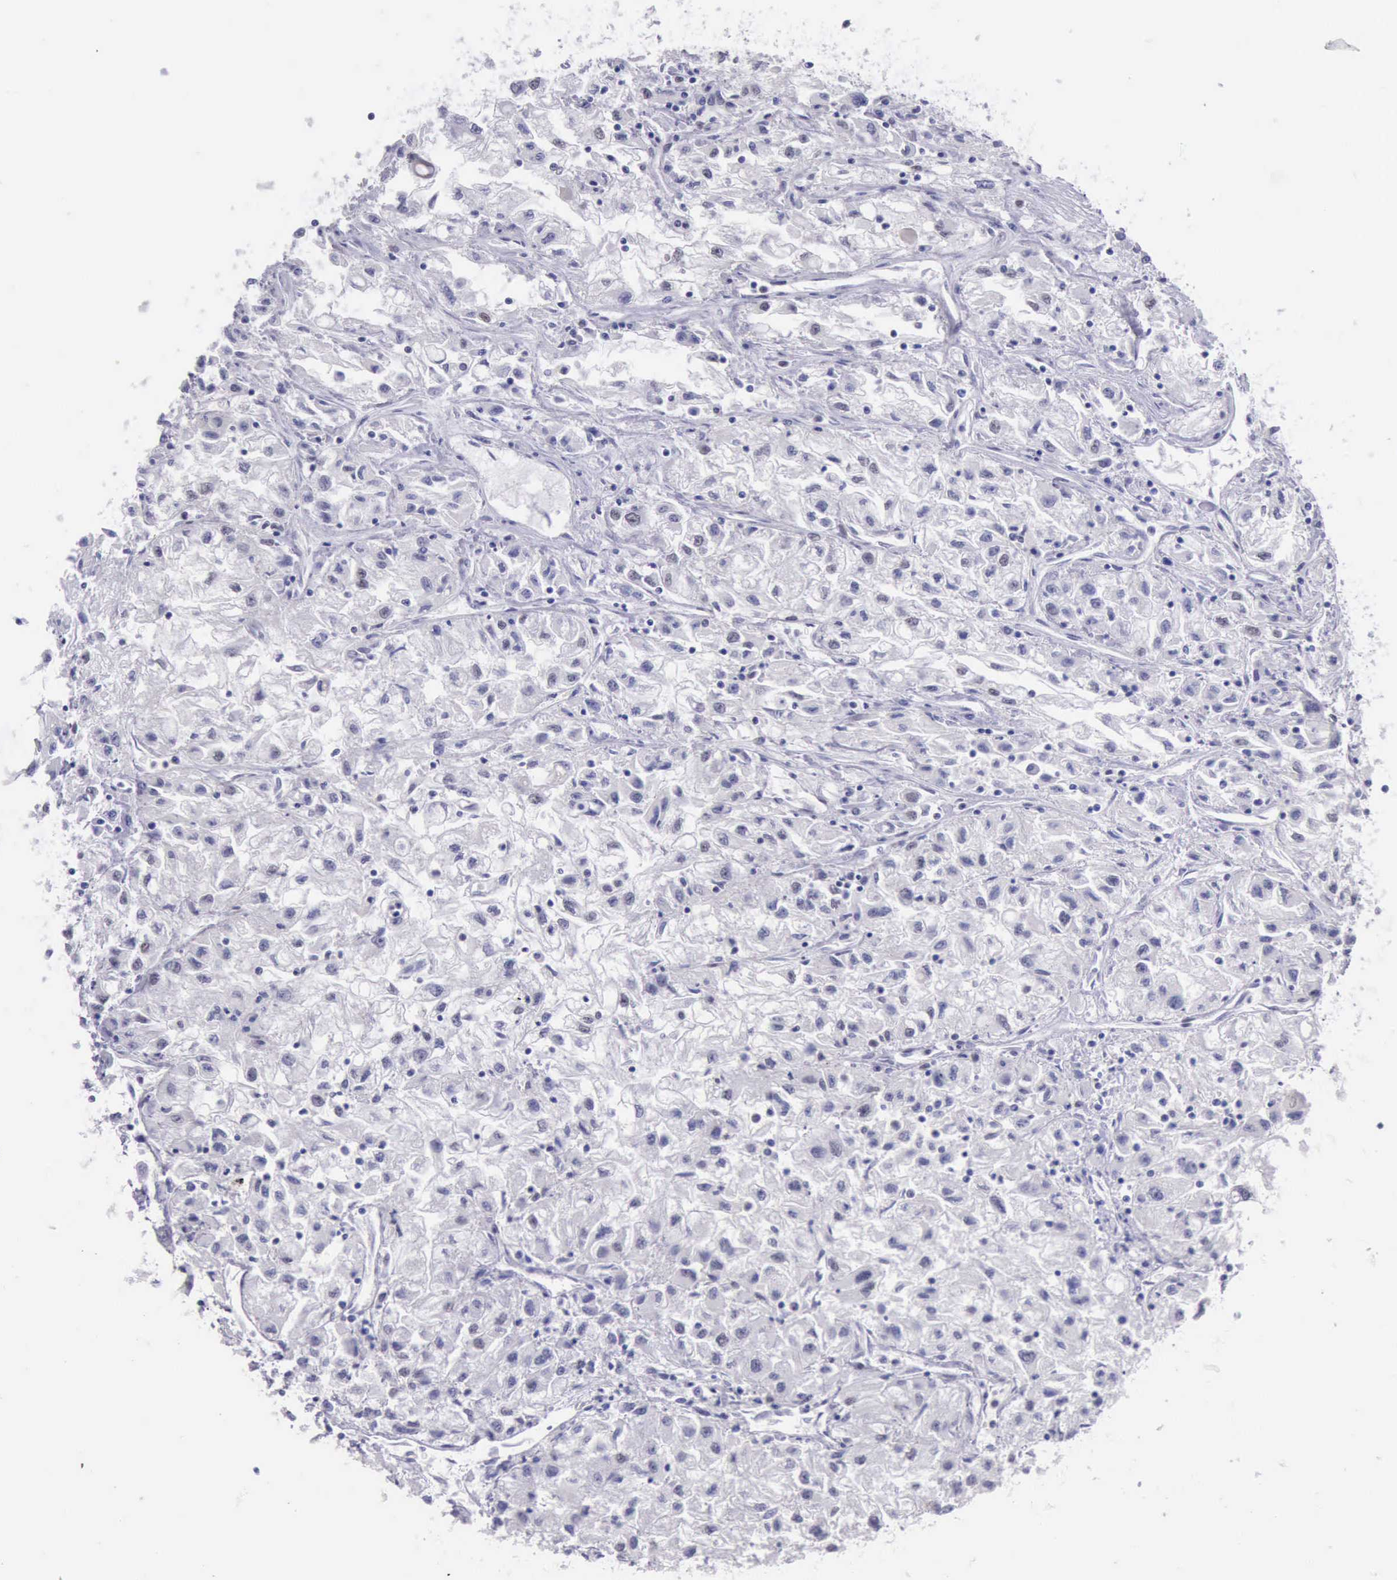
{"staining": {"intensity": "weak", "quantity": "<25%", "location": "nuclear"}, "tissue": "renal cancer", "cell_type": "Tumor cells", "image_type": "cancer", "snomed": [{"axis": "morphology", "description": "Adenocarcinoma, NOS"}, {"axis": "topography", "description": "Kidney"}], "caption": "Tumor cells are negative for brown protein staining in adenocarcinoma (renal). (DAB immunohistochemistry visualized using brightfield microscopy, high magnification).", "gene": "EP300", "patient": {"sex": "male", "age": 59}}